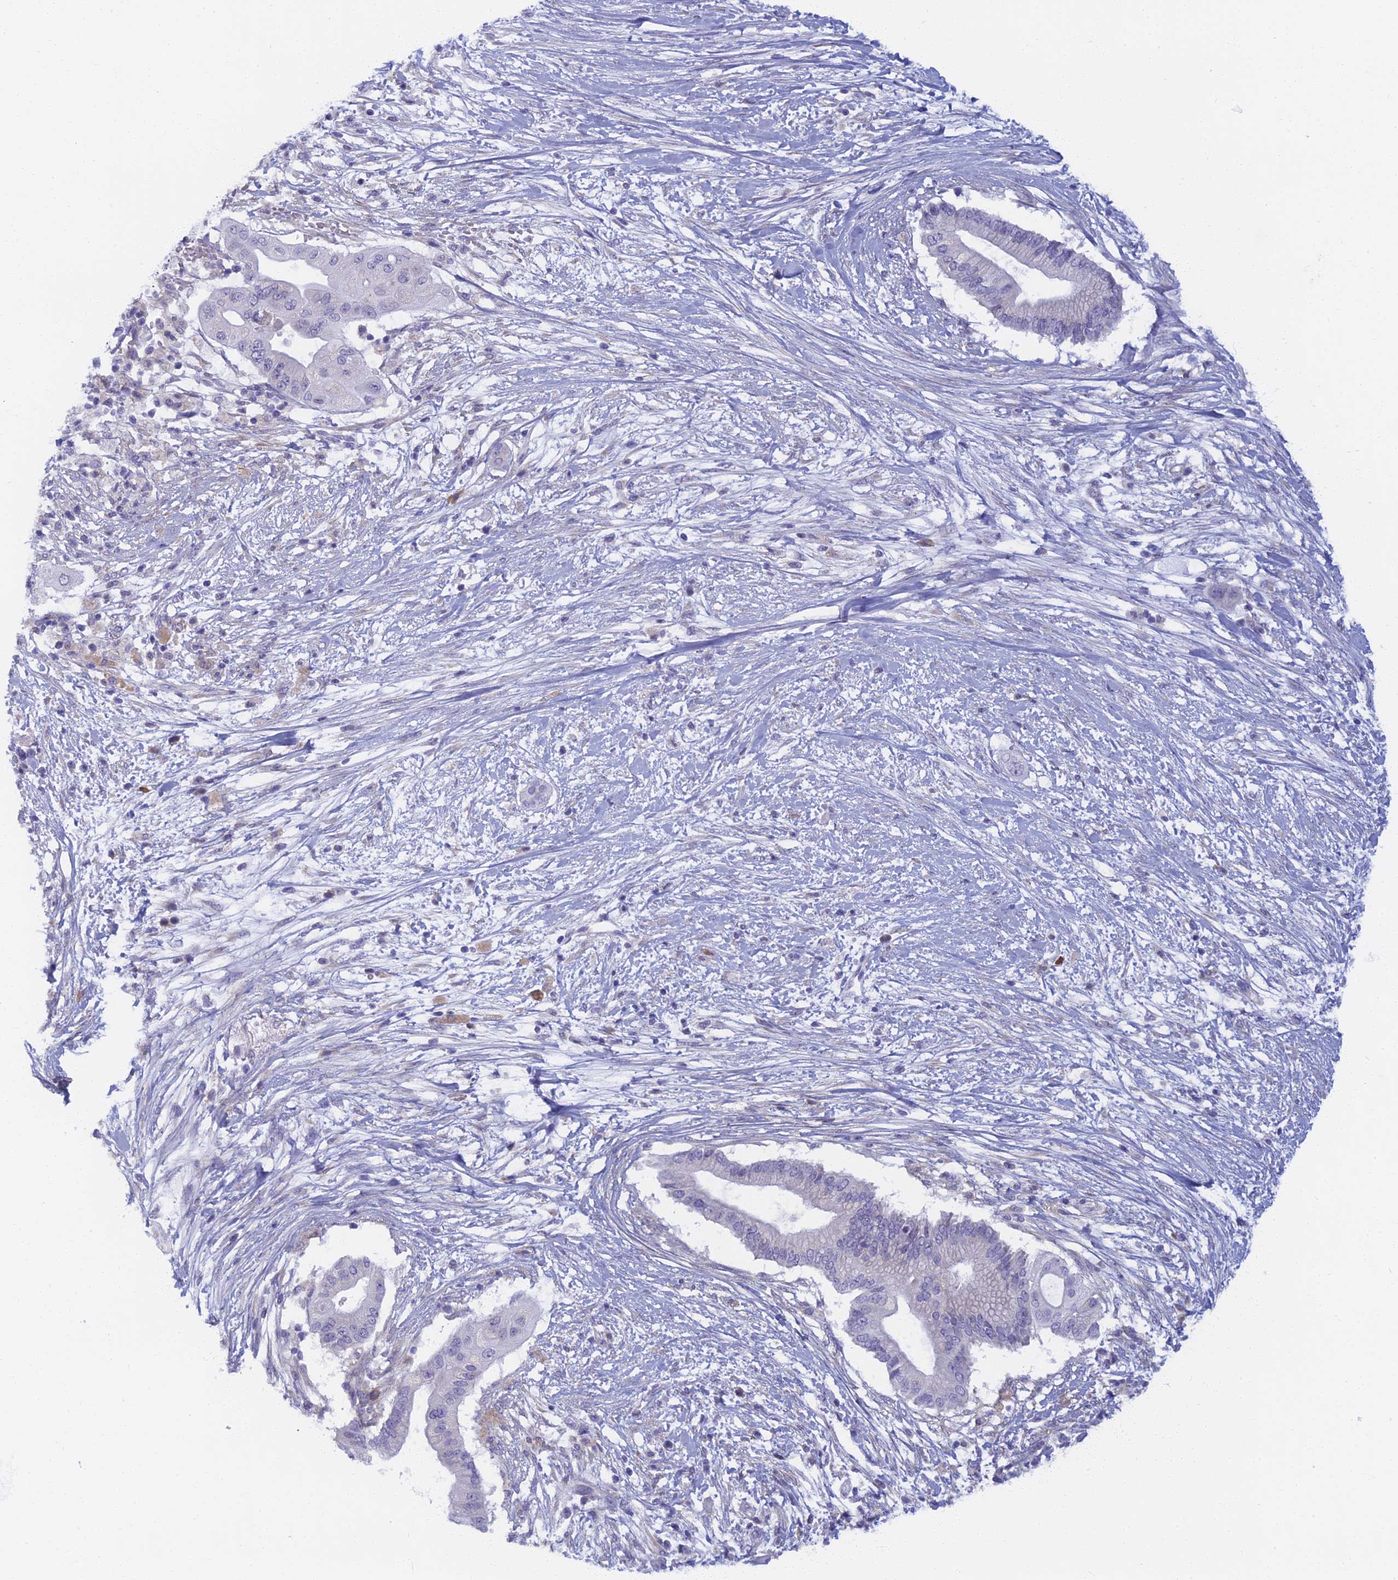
{"staining": {"intensity": "negative", "quantity": "none", "location": "none"}, "tissue": "pancreatic cancer", "cell_type": "Tumor cells", "image_type": "cancer", "snomed": [{"axis": "morphology", "description": "Adenocarcinoma, NOS"}, {"axis": "topography", "description": "Pancreas"}], "caption": "Pancreatic adenocarcinoma was stained to show a protein in brown. There is no significant expression in tumor cells. (Stains: DAB immunohistochemistry with hematoxylin counter stain, Microscopy: brightfield microscopy at high magnification).", "gene": "DDX51", "patient": {"sex": "male", "age": 68}}